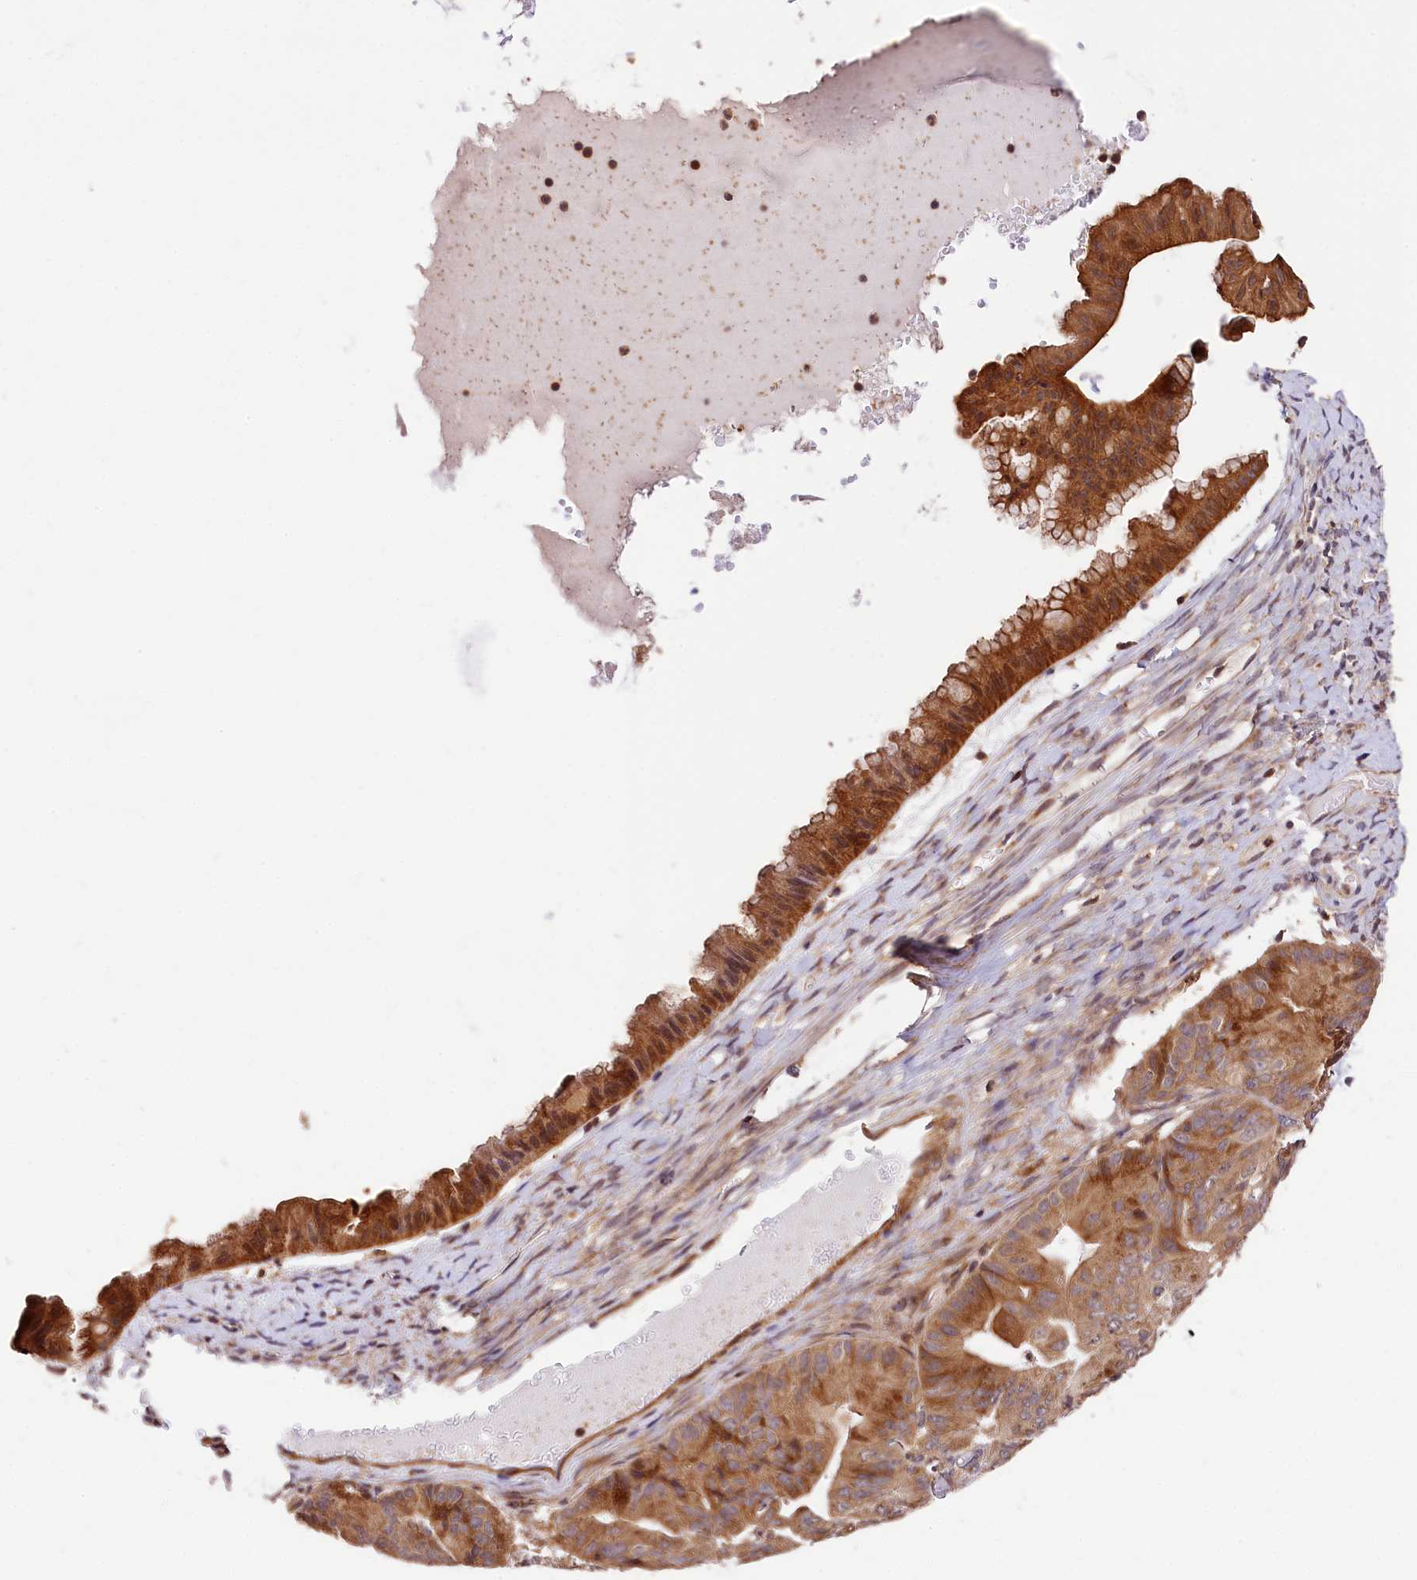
{"staining": {"intensity": "moderate", "quantity": "25%-75%", "location": "cytoplasmic/membranous"}, "tissue": "ovarian cancer", "cell_type": "Tumor cells", "image_type": "cancer", "snomed": [{"axis": "morphology", "description": "Cystadenocarcinoma, mucinous, NOS"}, {"axis": "topography", "description": "Ovary"}], "caption": "Moderate cytoplasmic/membranous protein positivity is appreciated in approximately 25%-75% of tumor cells in mucinous cystadenocarcinoma (ovarian).", "gene": "CHORDC1", "patient": {"sex": "female", "age": 61}}